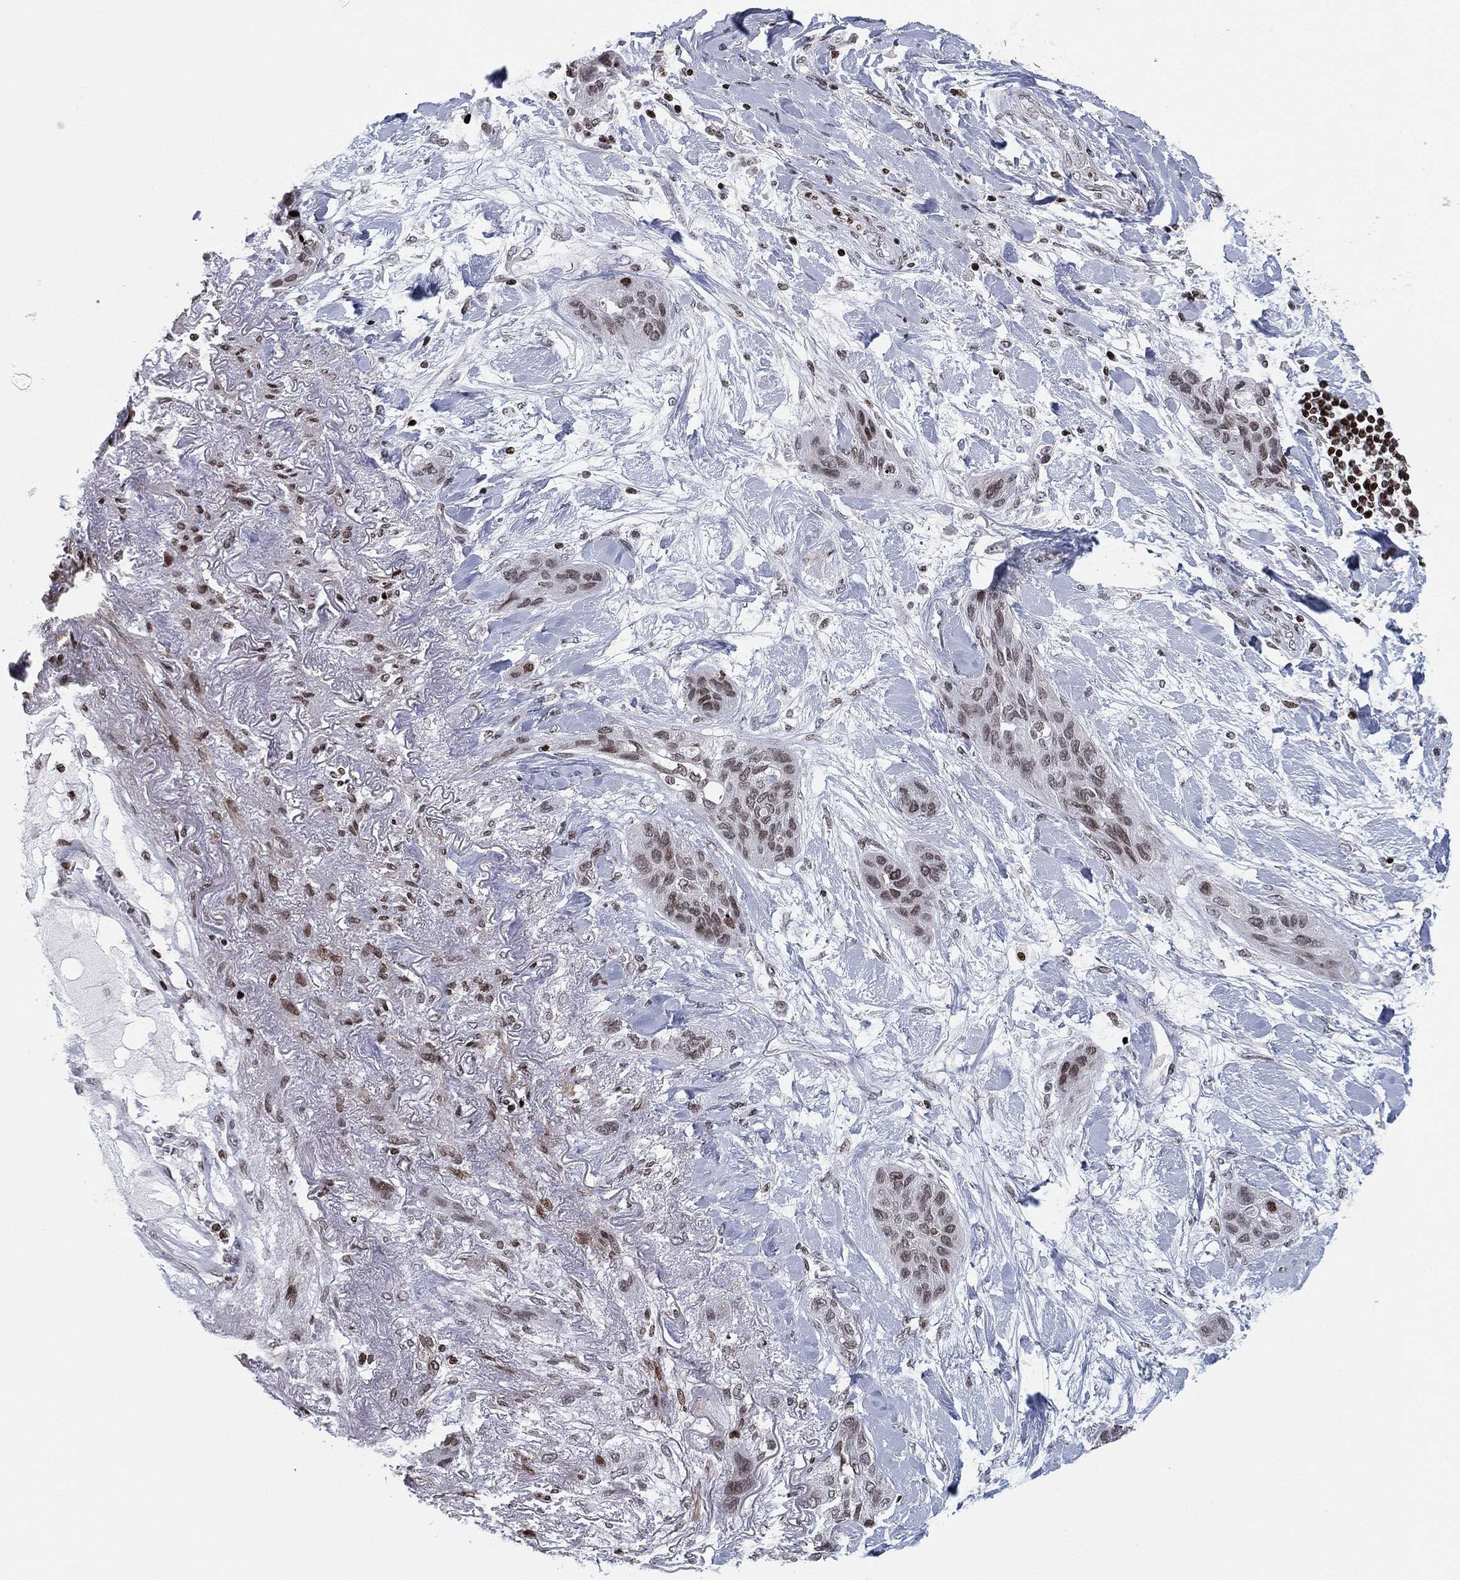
{"staining": {"intensity": "weak", "quantity": "<25%", "location": "nuclear"}, "tissue": "lung cancer", "cell_type": "Tumor cells", "image_type": "cancer", "snomed": [{"axis": "morphology", "description": "Squamous cell carcinoma, NOS"}, {"axis": "topography", "description": "Lung"}], "caption": "Lung cancer stained for a protein using IHC reveals no expression tumor cells.", "gene": "MFSD14A", "patient": {"sex": "female", "age": 70}}